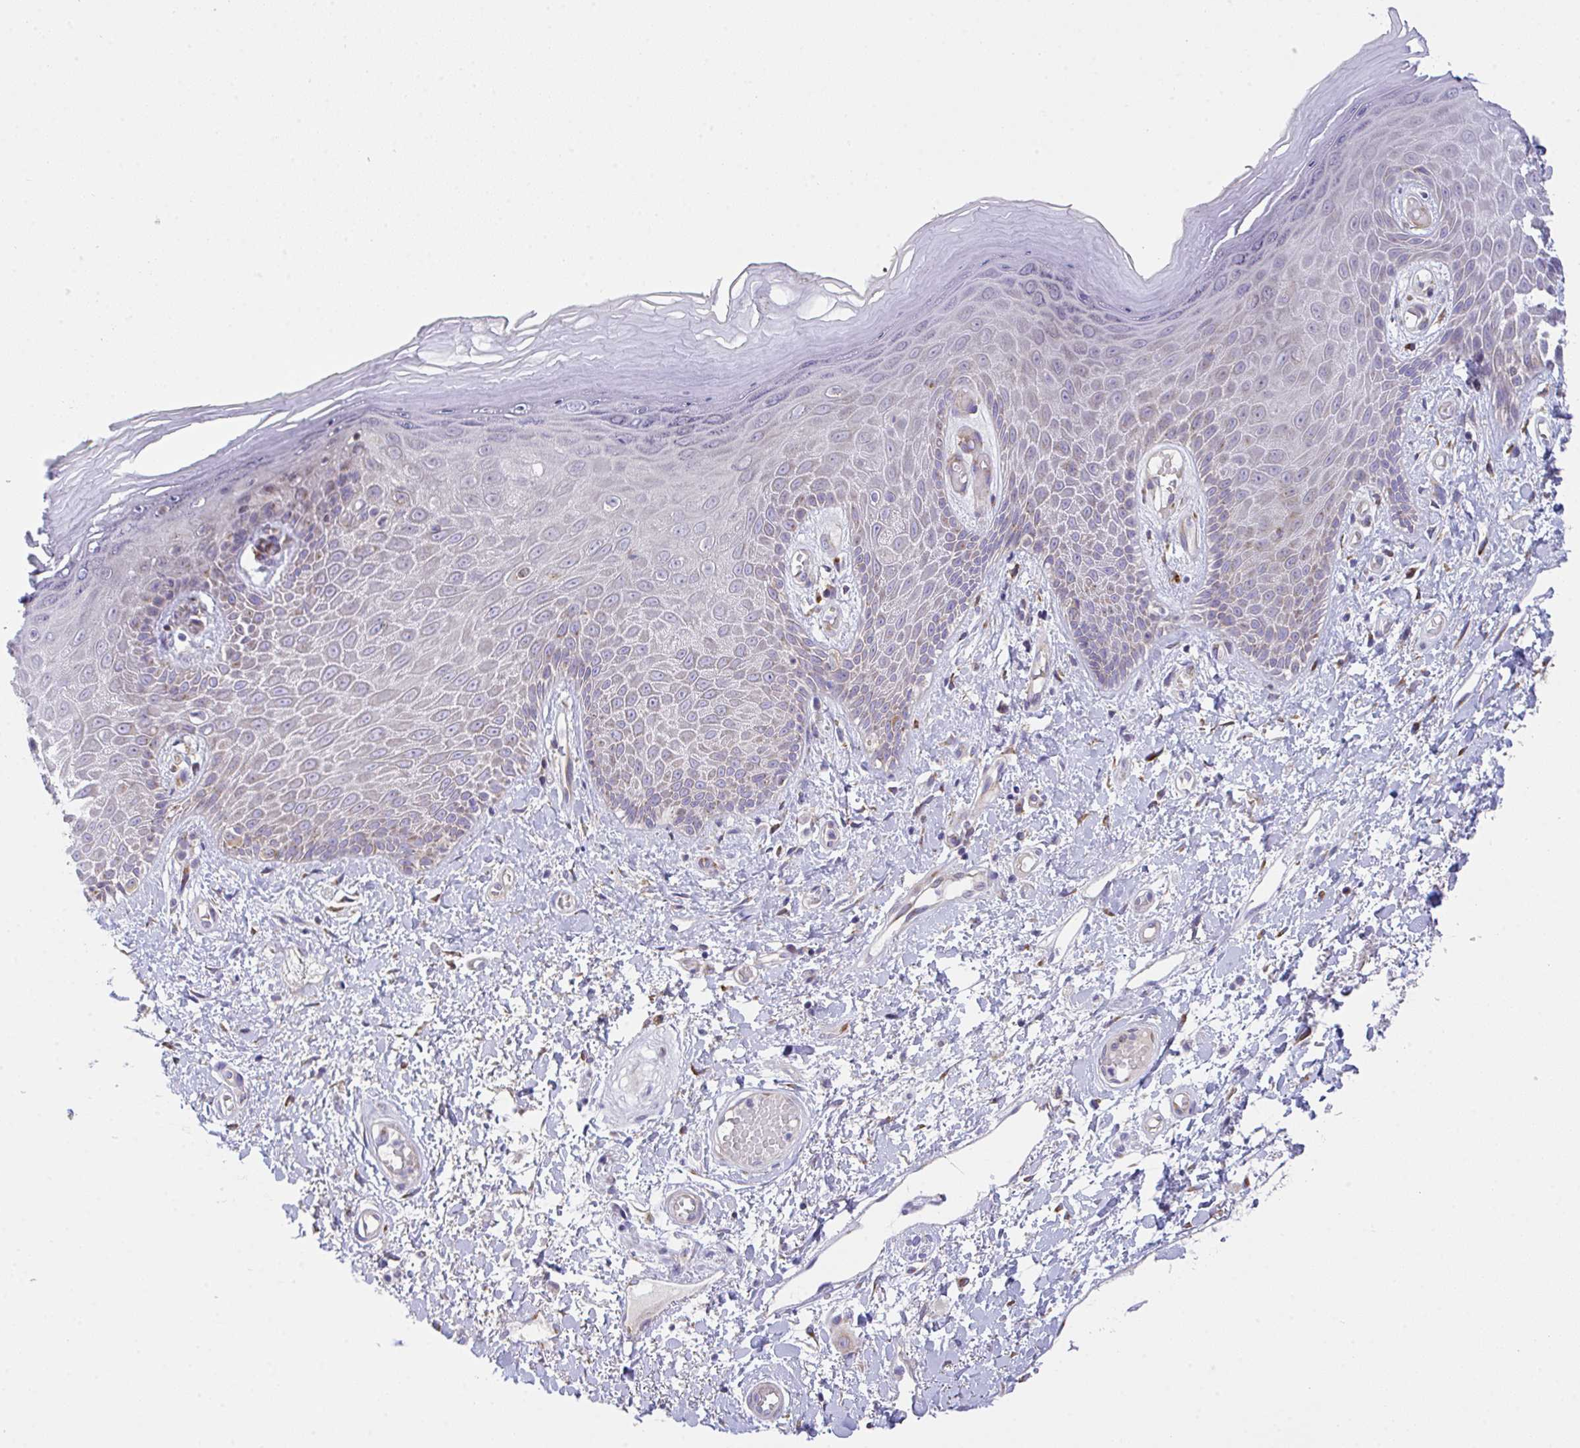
{"staining": {"intensity": "weak", "quantity": "<25%", "location": "cytoplasmic/membranous"}, "tissue": "skin", "cell_type": "Epidermal cells", "image_type": "normal", "snomed": [{"axis": "morphology", "description": "Normal tissue, NOS"}, {"axis": "topography", "description": "Anal"}, {"axis": "topography", "description": "Peripheral nerve tissue"}], "caption": "A photomicrograph of skin stained for a protein exhibits no brown staining in epidermal cells. (DAB immunohistochemistry visualized using brightfield microscopy, high magnification).", "gene": "MIA3", "patient": {"sex": "male", "age": 78}}